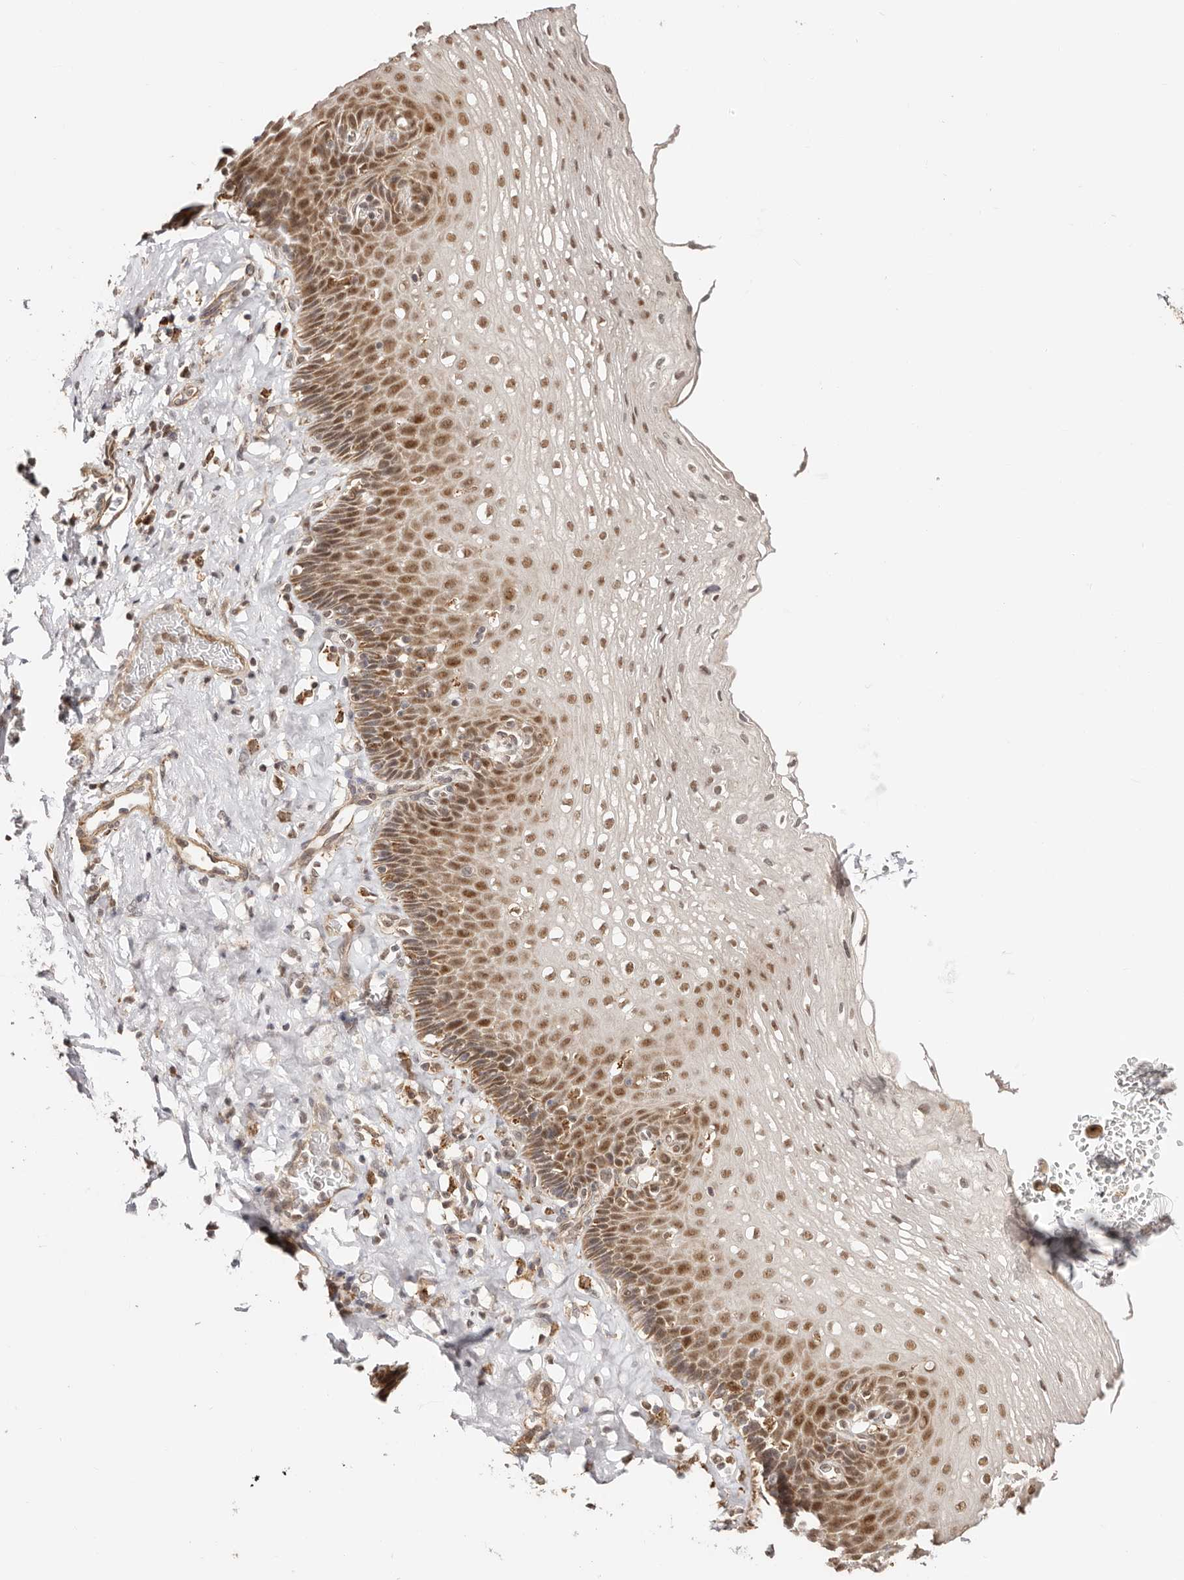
{"staining": {"intensity": "moderate", "quantity": ">75%", "location": "nuclear"}, "tissue": "esophagus", "cell_type": "Squamous epithelial cells", "image_type": "normal", "snomed": [{"axis": "morphology", "description": "Normal tissue, NOS"}, {"axis": "topography", "description": "Esophagus"}], "caption": "Benign esophagus exhibits moderate nuclear expression in about >75% of squamous epithelial cells, visualized by immunohistochemistry. The protein of interest is shown in brown color, while the nuclei are stained blue.", "gene": "CTNNBL1", "patient": {"sex": "female", "age": 66}}